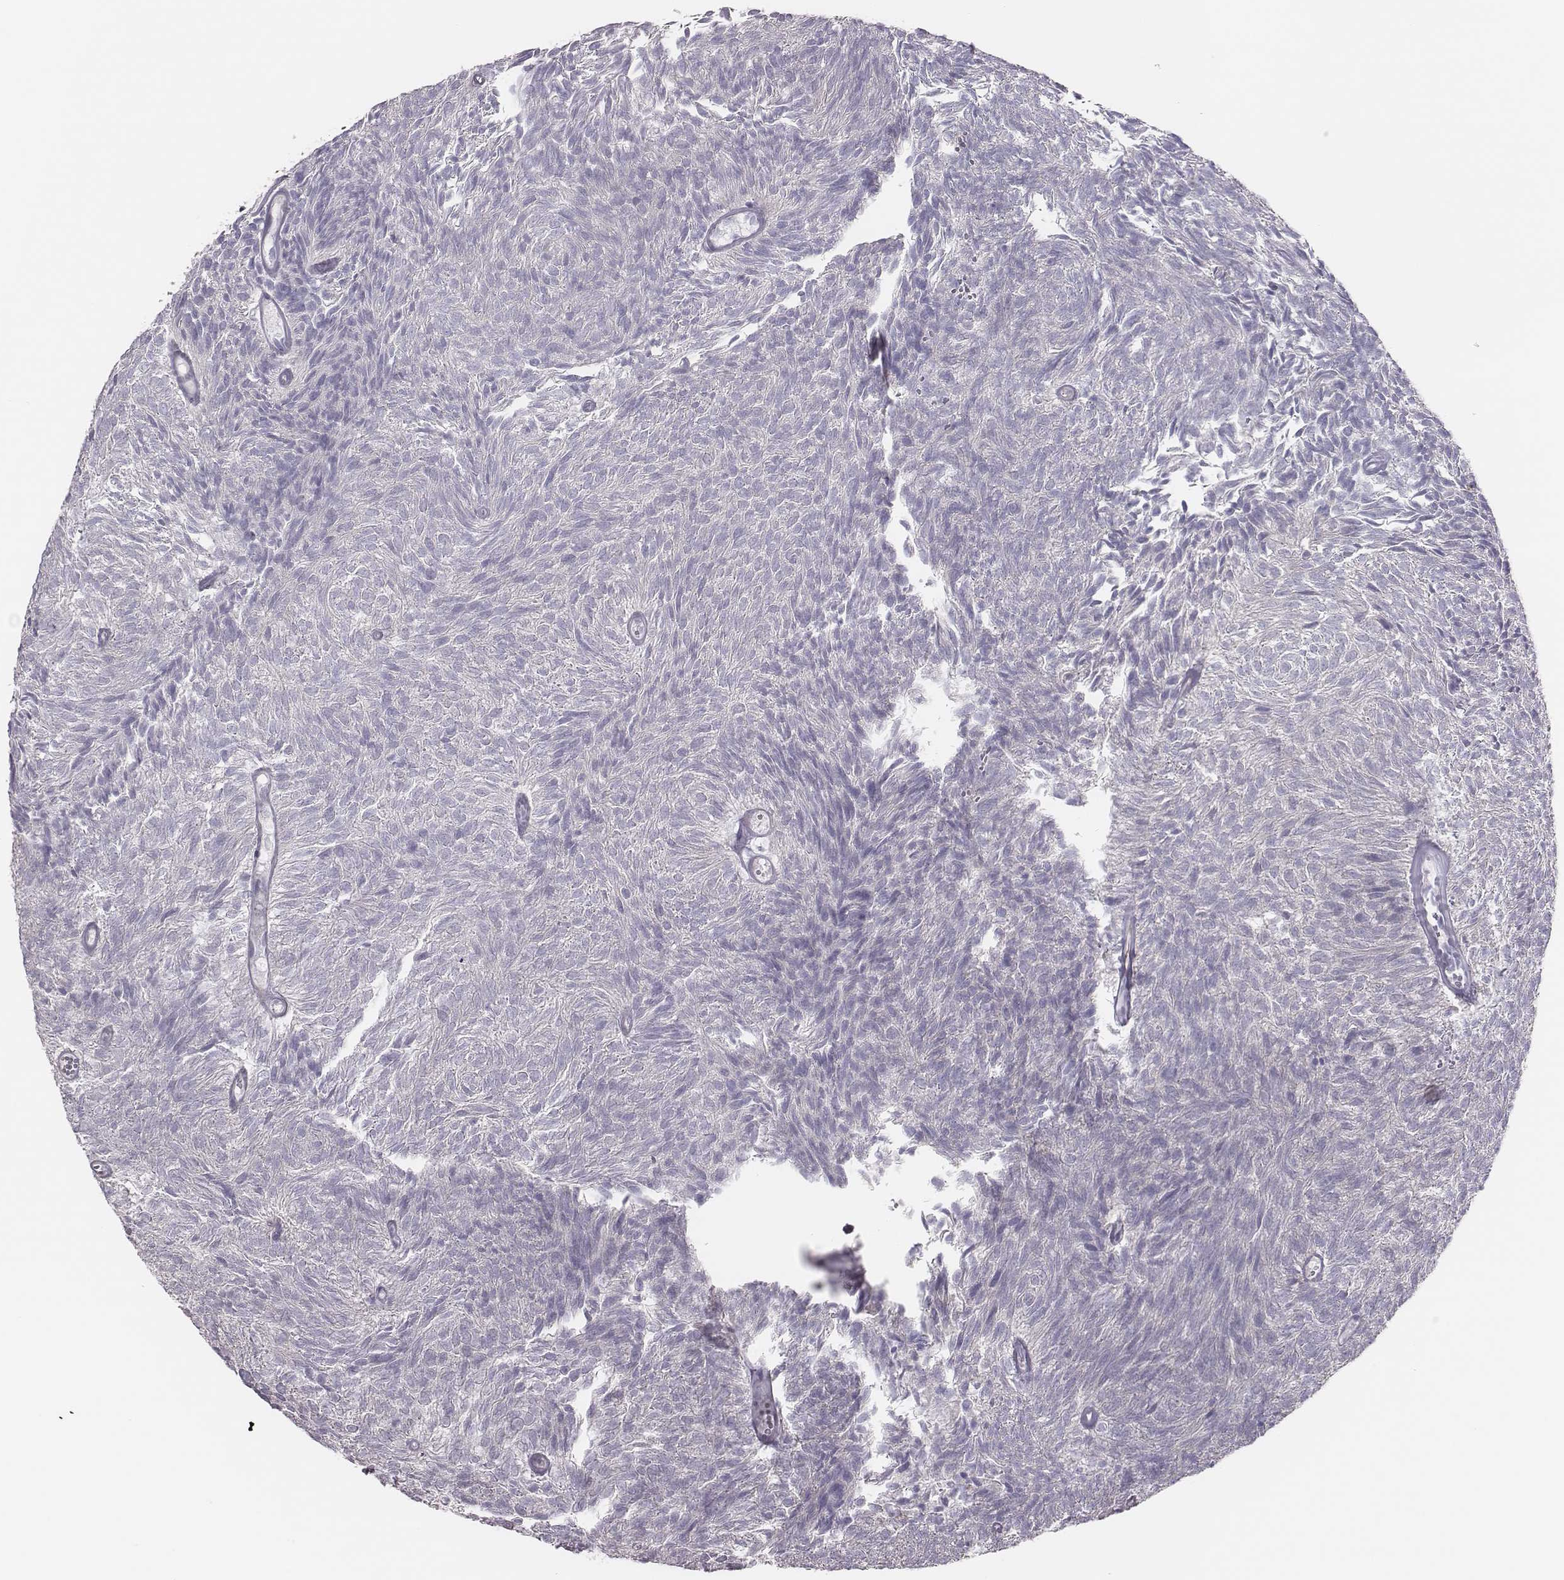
{"staining": {"intensity": "negative", "quantity": "none", "location": "none"}, "tissue": "urothelial cancer", "cell_type": "Tumor cells", "image_type": "cancer", "snomed": [{"axis": "morphology", "description": "Urothelial carcinoma, Low grade"}, {"axis": "topography", "description": "Urinary bladder"}], "caption": "High magnification brightfield microscopy of urothelial cancer stained with DAB (3,3'-diaminobenzidine) (brown) and counterstained with hematoxylin (blue): tumor cells show no significant positivity. (Immunohistochemistry (ihc), brightfield microscopy, high magnification).", "gene": "SCML2", "patient": {"sex": "male", "age": 77}}